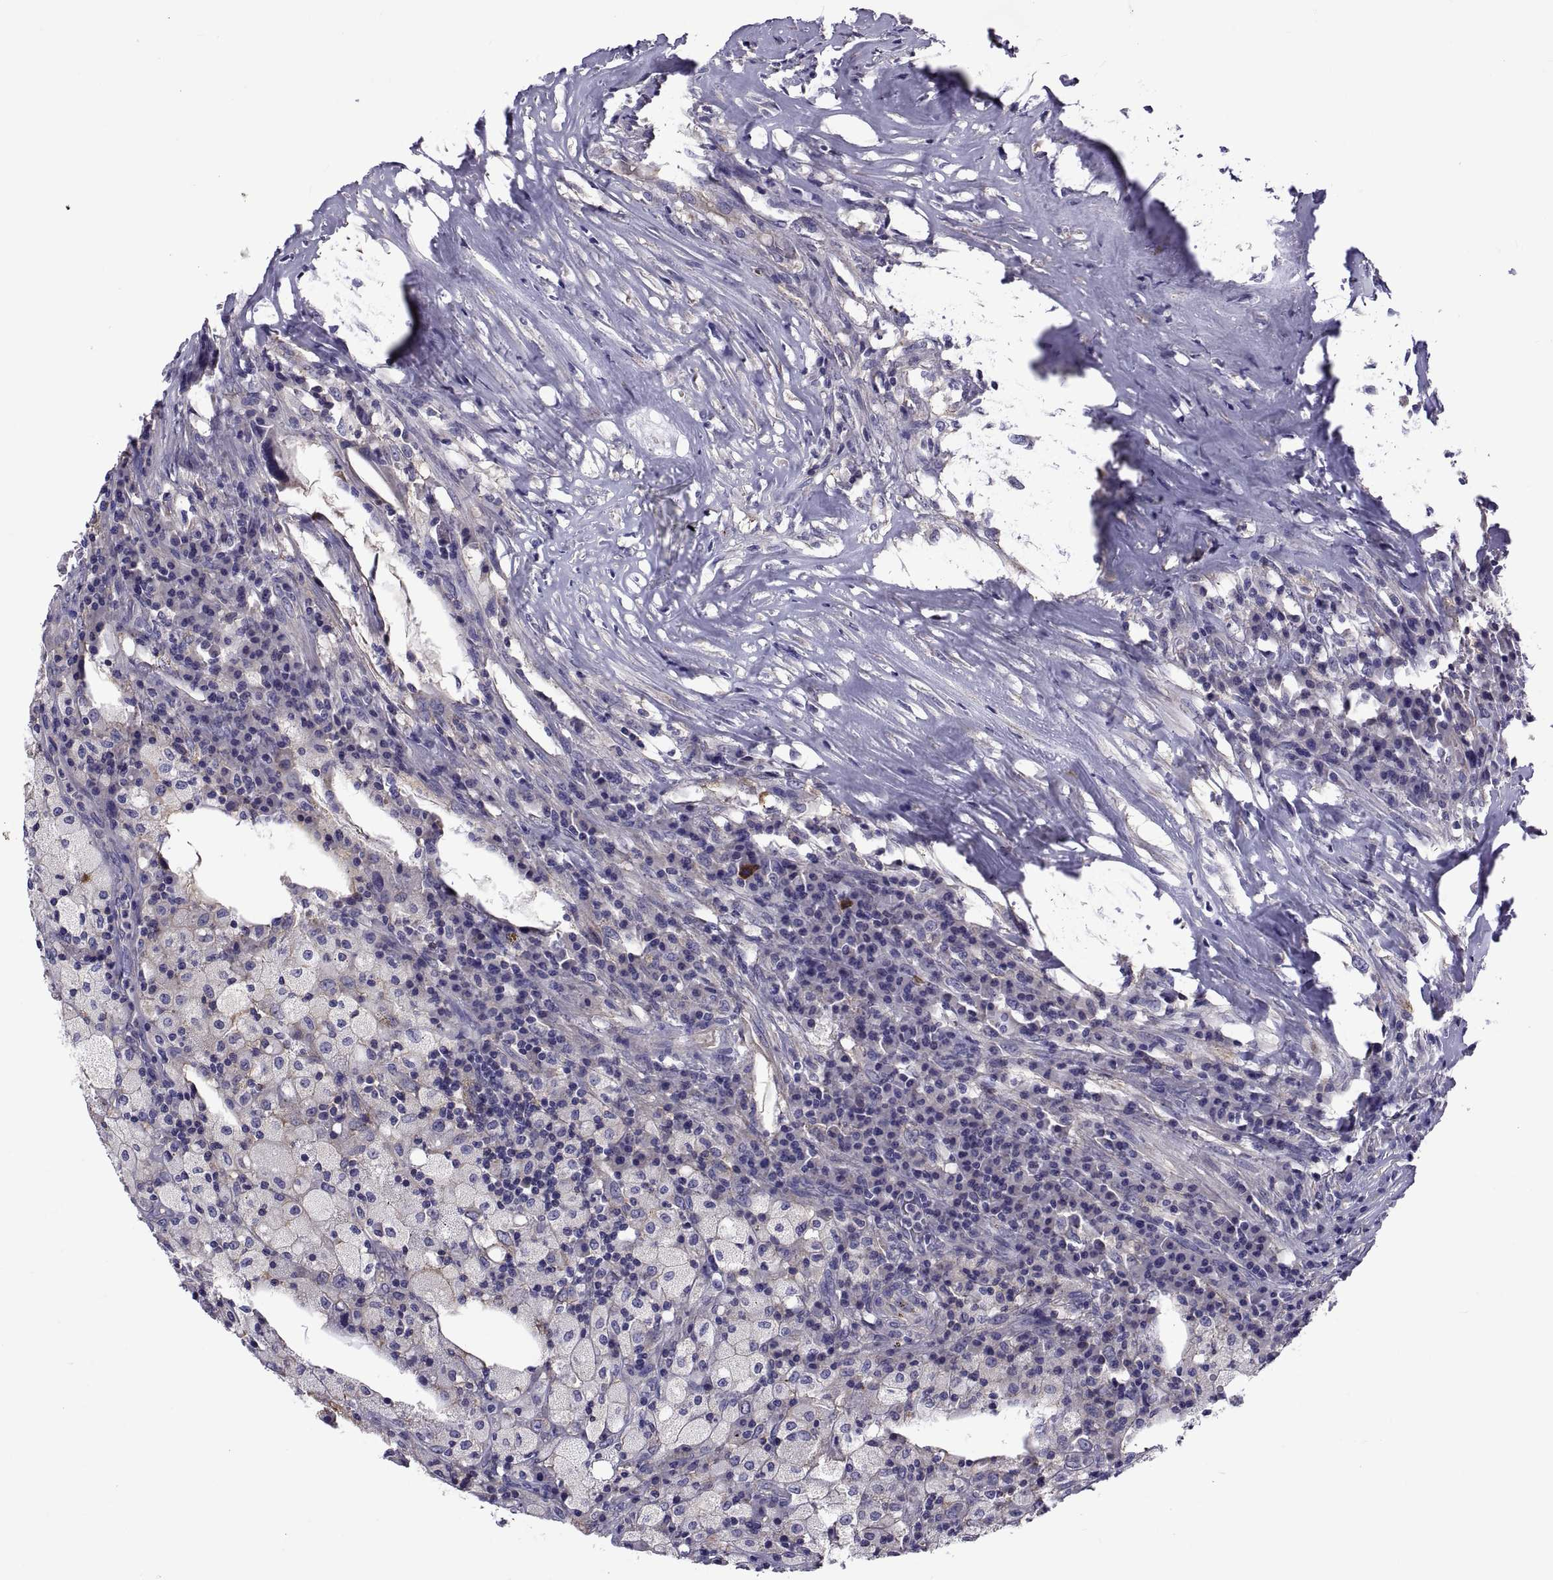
{"staining": {"intensity": "negative", "quantity": "none", "location": "none"}, "tissue": "testis cancer", "cell_type": "Tumor cells", "image_type": "cancer", "snomed": [{"axis": "morphology", "description": "Necrosis, NOS"}, {"axis": "morphology", "description": "Carcinoma, Embryonal, NOS"}, {"axis": "topography", "description": "Testis"}], "caption": "Human testis embryonal carcinoma stained for a protein using IHC exhibits no positivity in tumor cells.", "gene": "TMC3", "patient": {"sex": "male", "age": 19}}